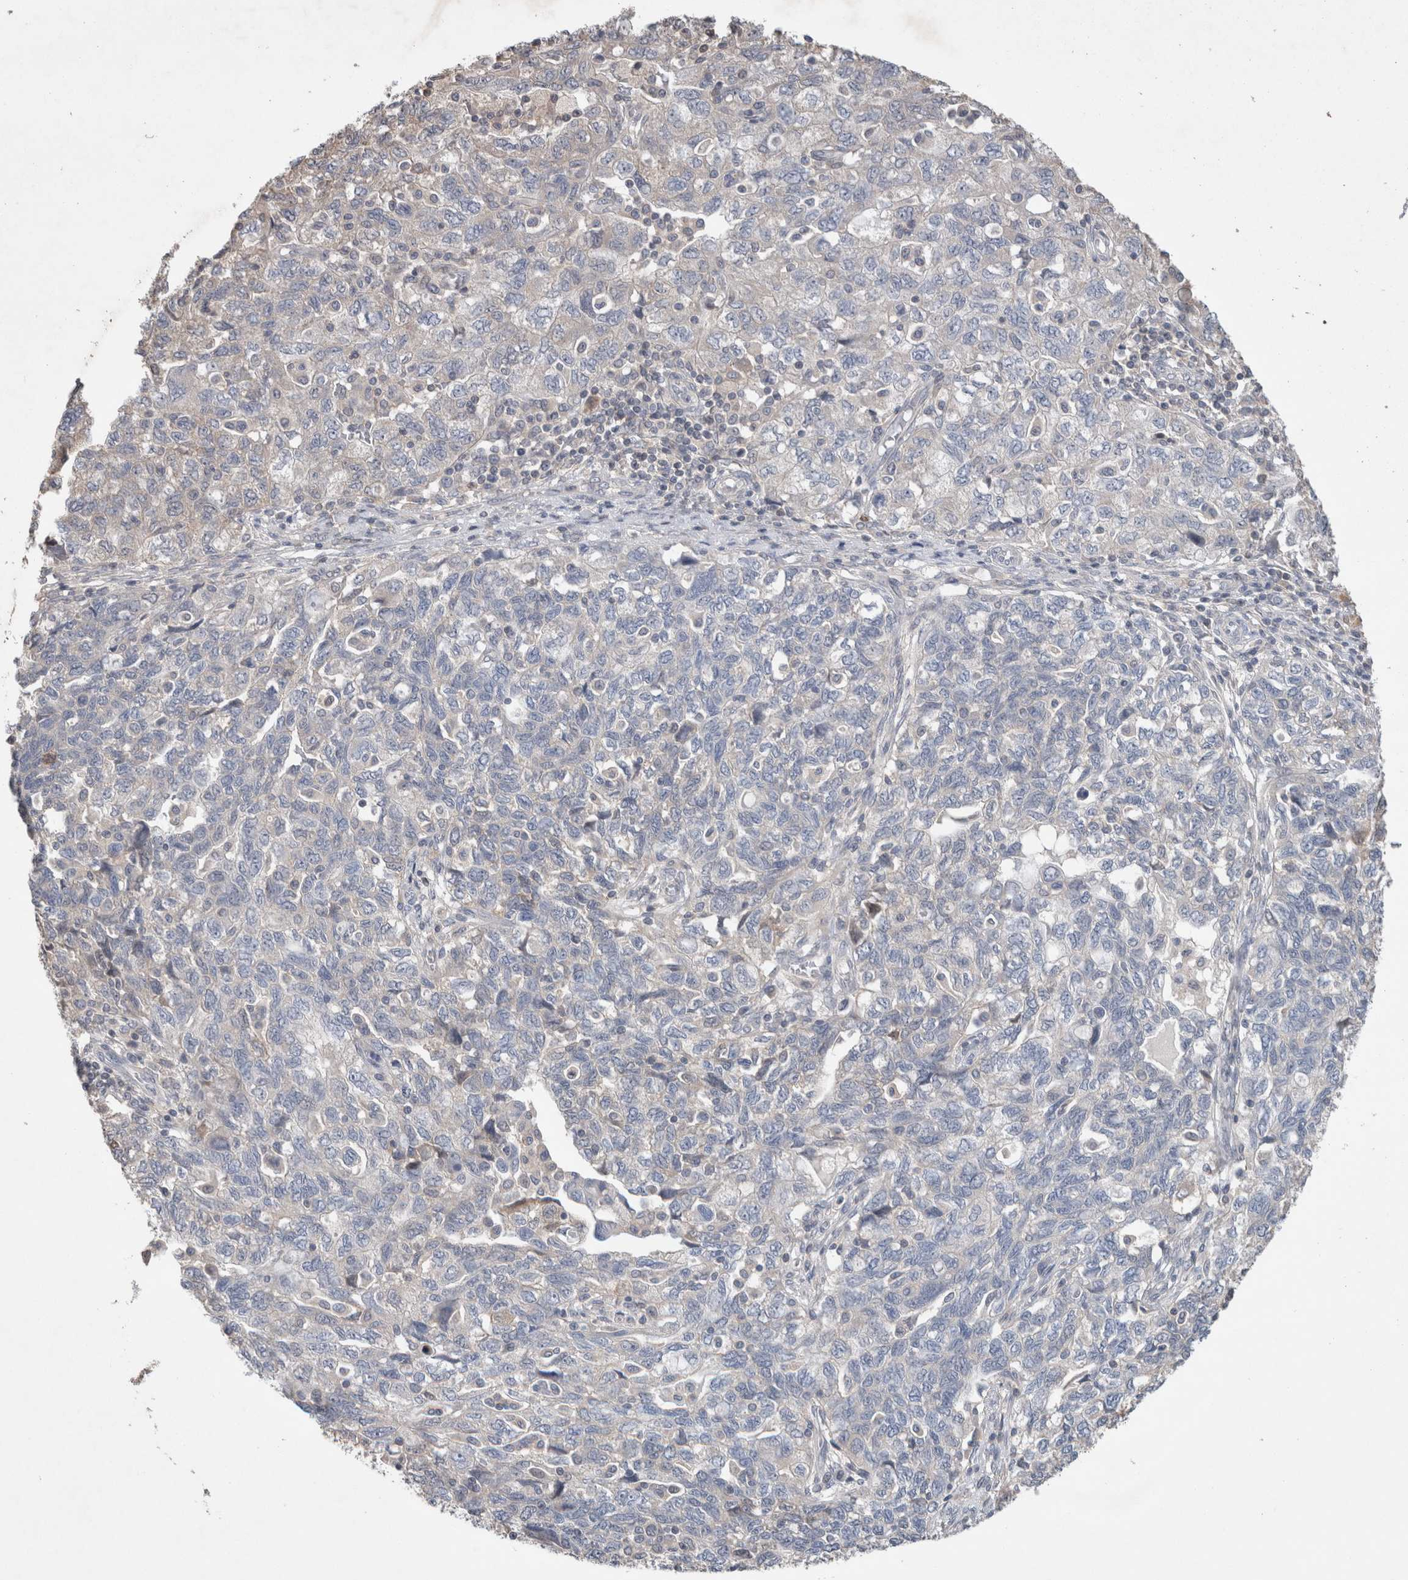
{"staining": {"intensity": "weak", "quantity": "<25%", "location": "cytoplasmic/membranous"}, "tissue": "ovarian cancer", "cell_type": "Tumor cells", "image_type": "cancer", "snomed": [{"axis": "morphology", "description": "Carcinoma, NOS"}, {"axis": "morphology", "description": "Cystadenocarcinoma, serous, NOS"}, {"axis": "topography", "description": "Ovary"}], "caption": "Image shows no protein positivity in tumor cells of ovarian cancer tissue.", "gene": "TRIM5", "patient": {"sex": "female", "age": 69}}